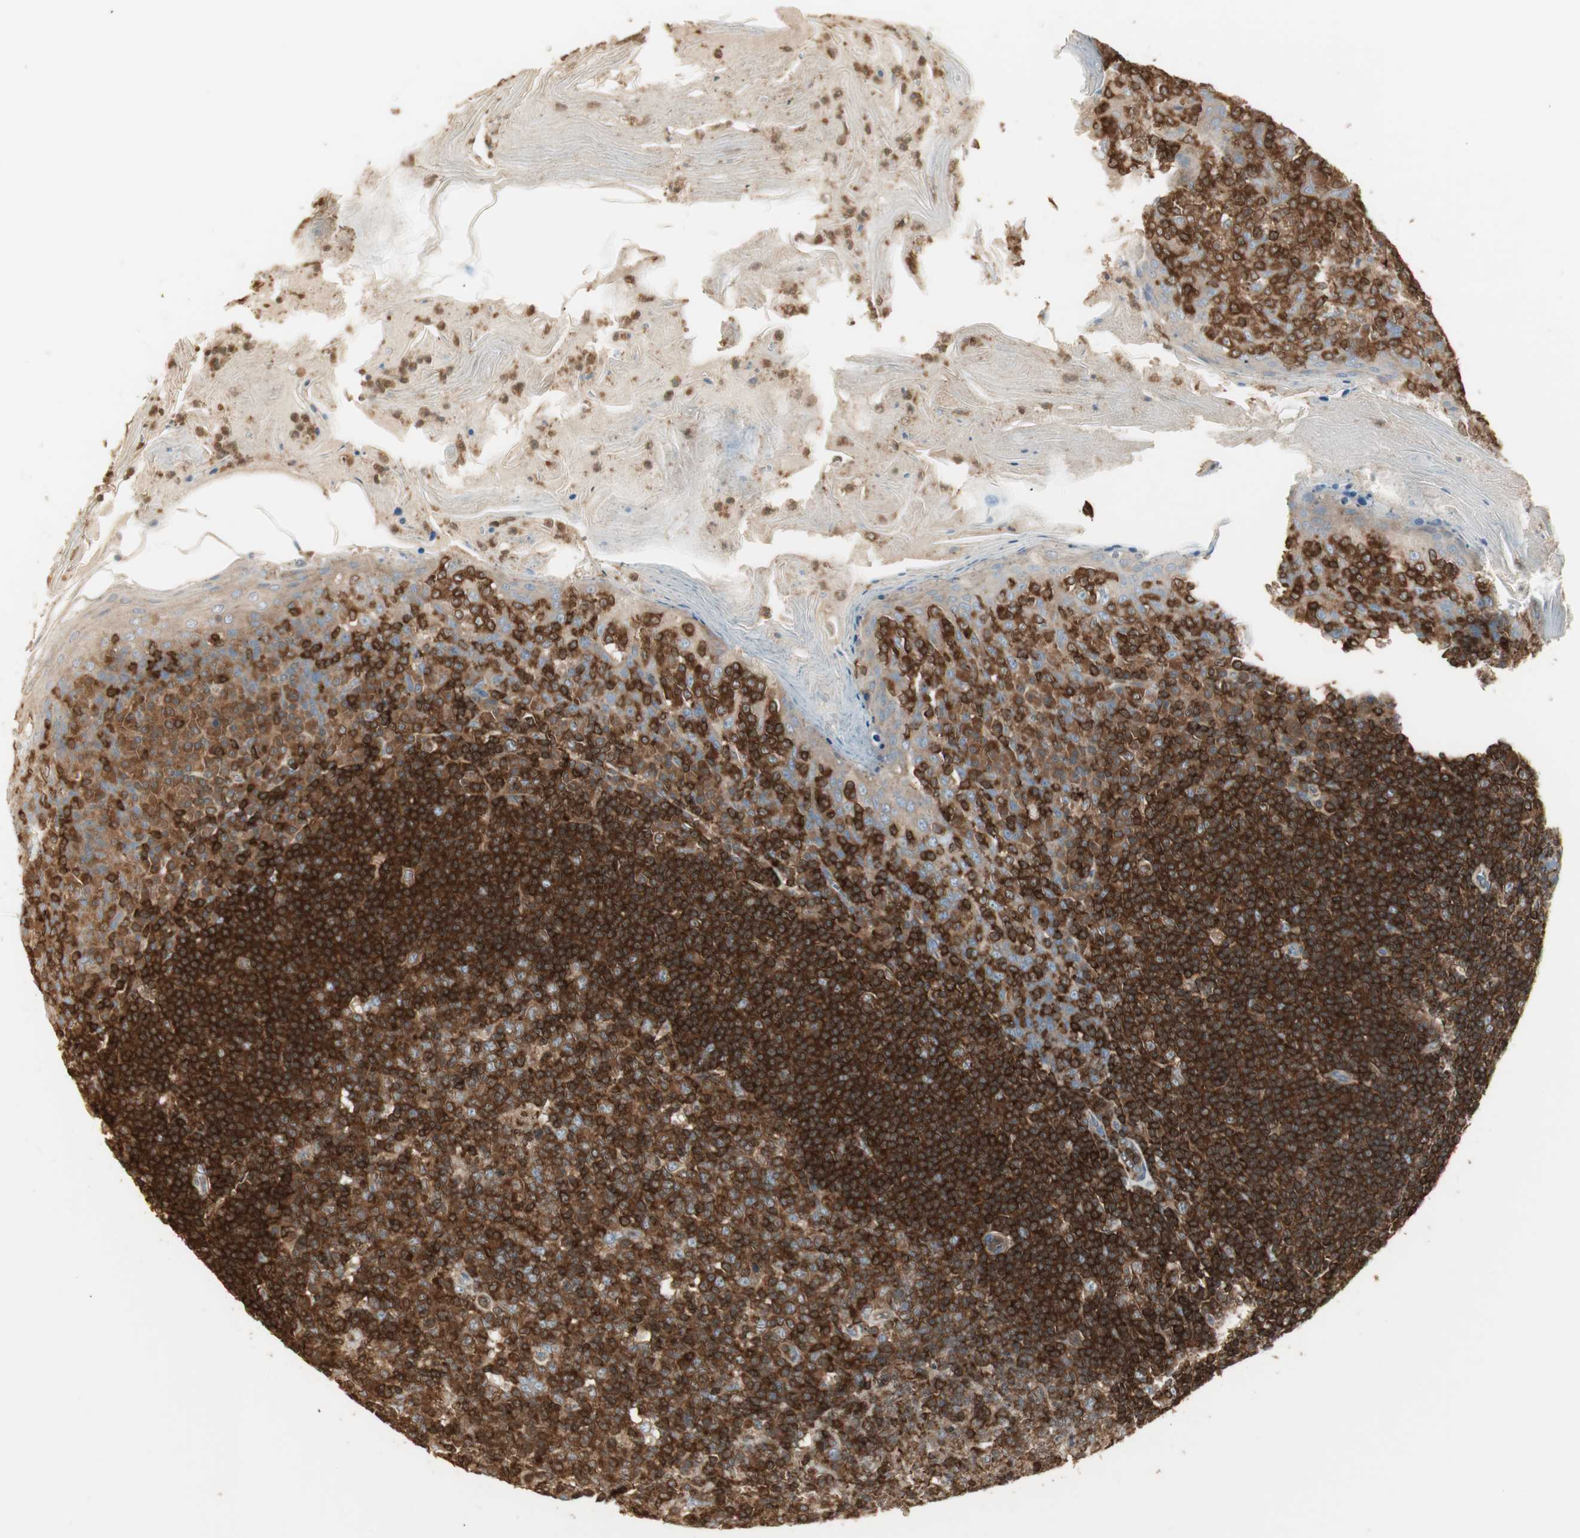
{"staining": {"intensity": "strong", "quantity": ">75%", "location": "cytoplasmic/membranous"}, "tissue": "tonsil", "cell_type": "Germinal center cells", "image_type": "normal", "snomed": [{"axis": "morphology", "description": "Normal tissue, NOS"}, {"axis": "topography", "description": "Tonsil"}], "caption": "Protein staining shows strong cytoplasmic/membranous positivity in about >75% of germinal center cells in unremarkable tonsil. (DAB = brown stain, brightfield microscopy at high magnification).", "gene": "CRLF3", "patient": {"sex": "male", "age": 31}}